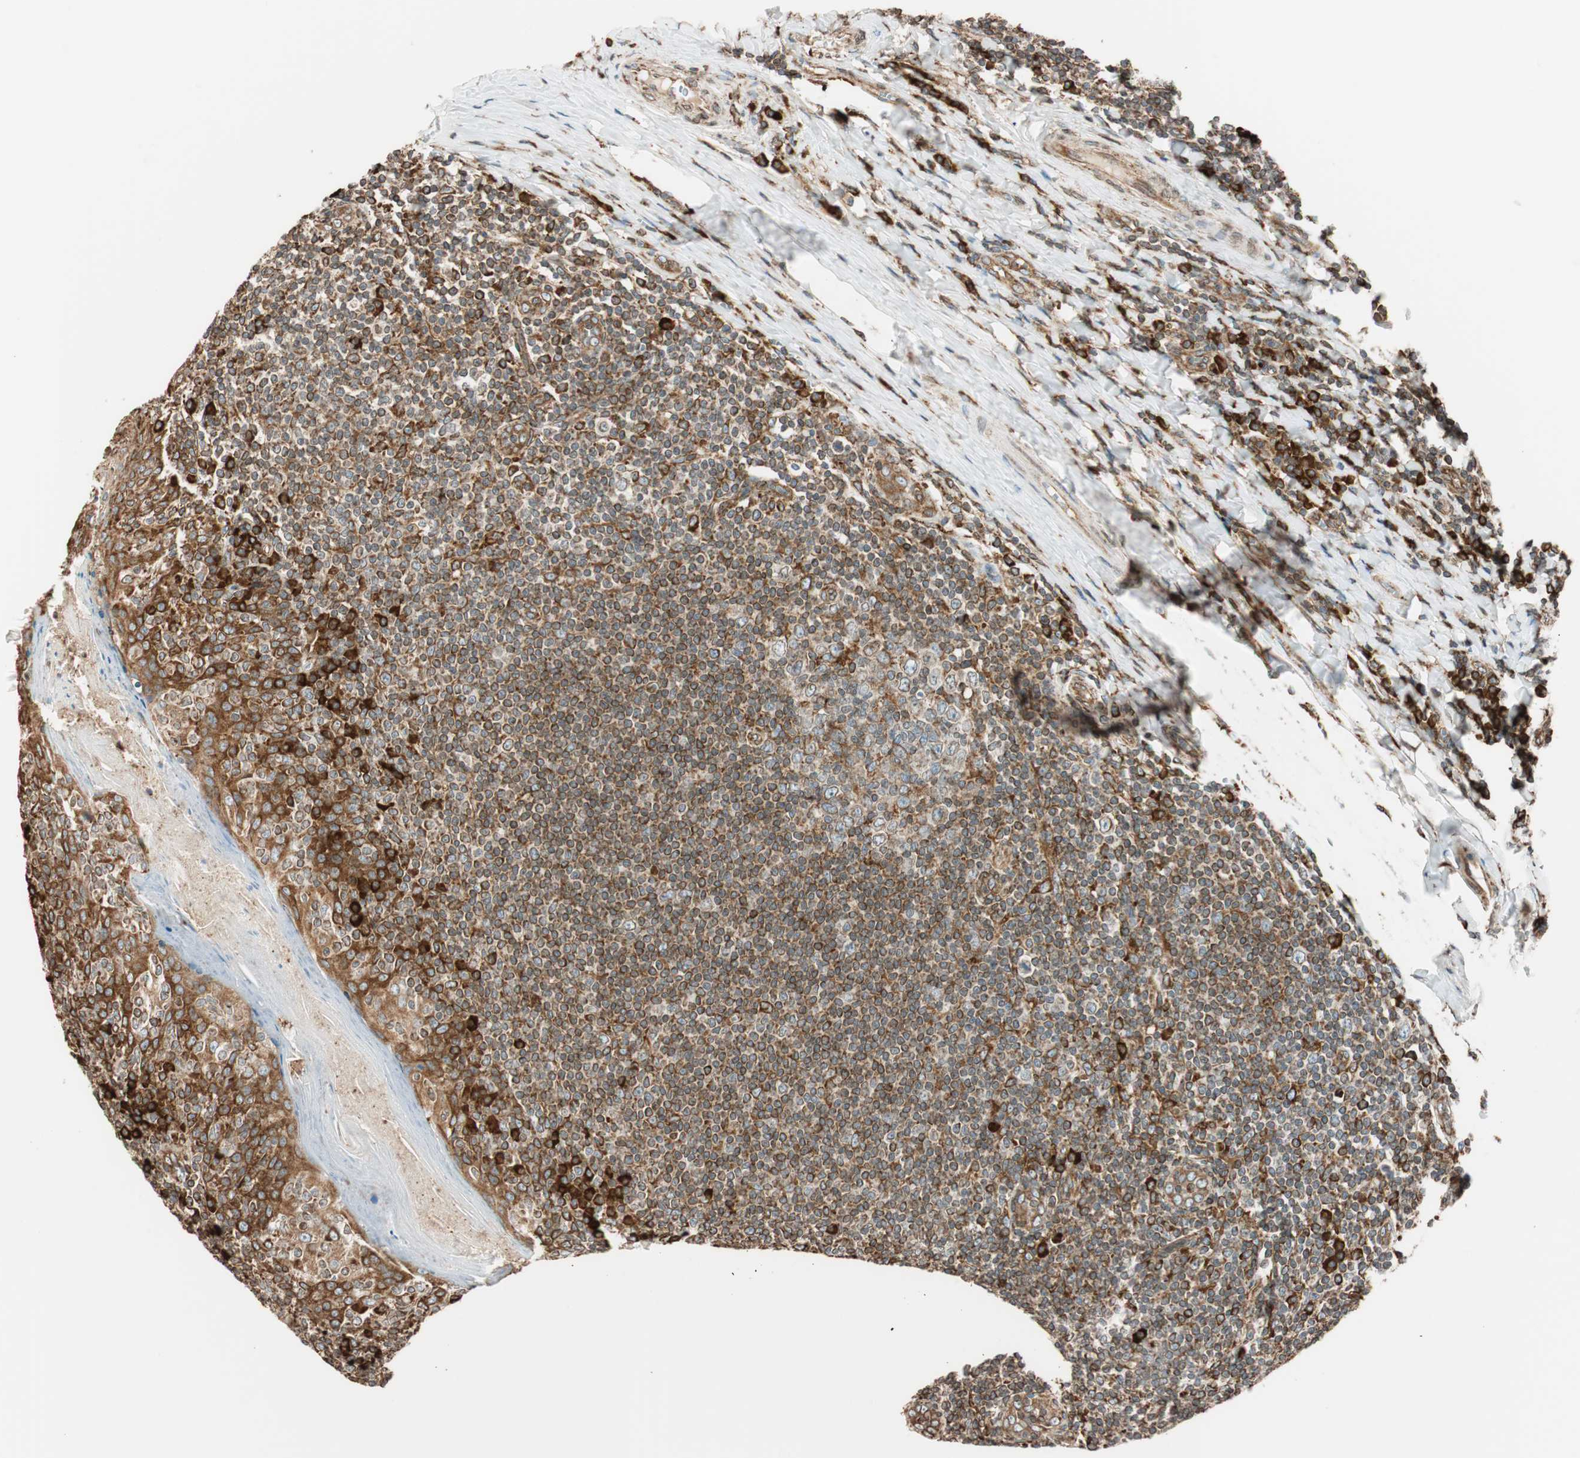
{"staining": {"intensity": "moderate", "quantity": "25%-75%", "location": "cytoplasmic/membranous"}, "tissue": "tonsil", "cell_type": "Germinal center cells", "image_type": "normal", "snomed": [{"axis": "morphology", "description": "Normal tissue, NOS"}, {"axis": "topography", "description": "Tonsil"}], "caption": "Tonsil was stained to show a protein in brown. There is medium levels of moderate cytoplasmic/membranous positivity in approximately 25%-75% of germinal center cells. (DAB (3,3'-diaminobenzidine) = brown stain, brightfield microscopy at high magnification).", "gene": "PRKCSH", "patient": {"sex": "male", "age": 31}}